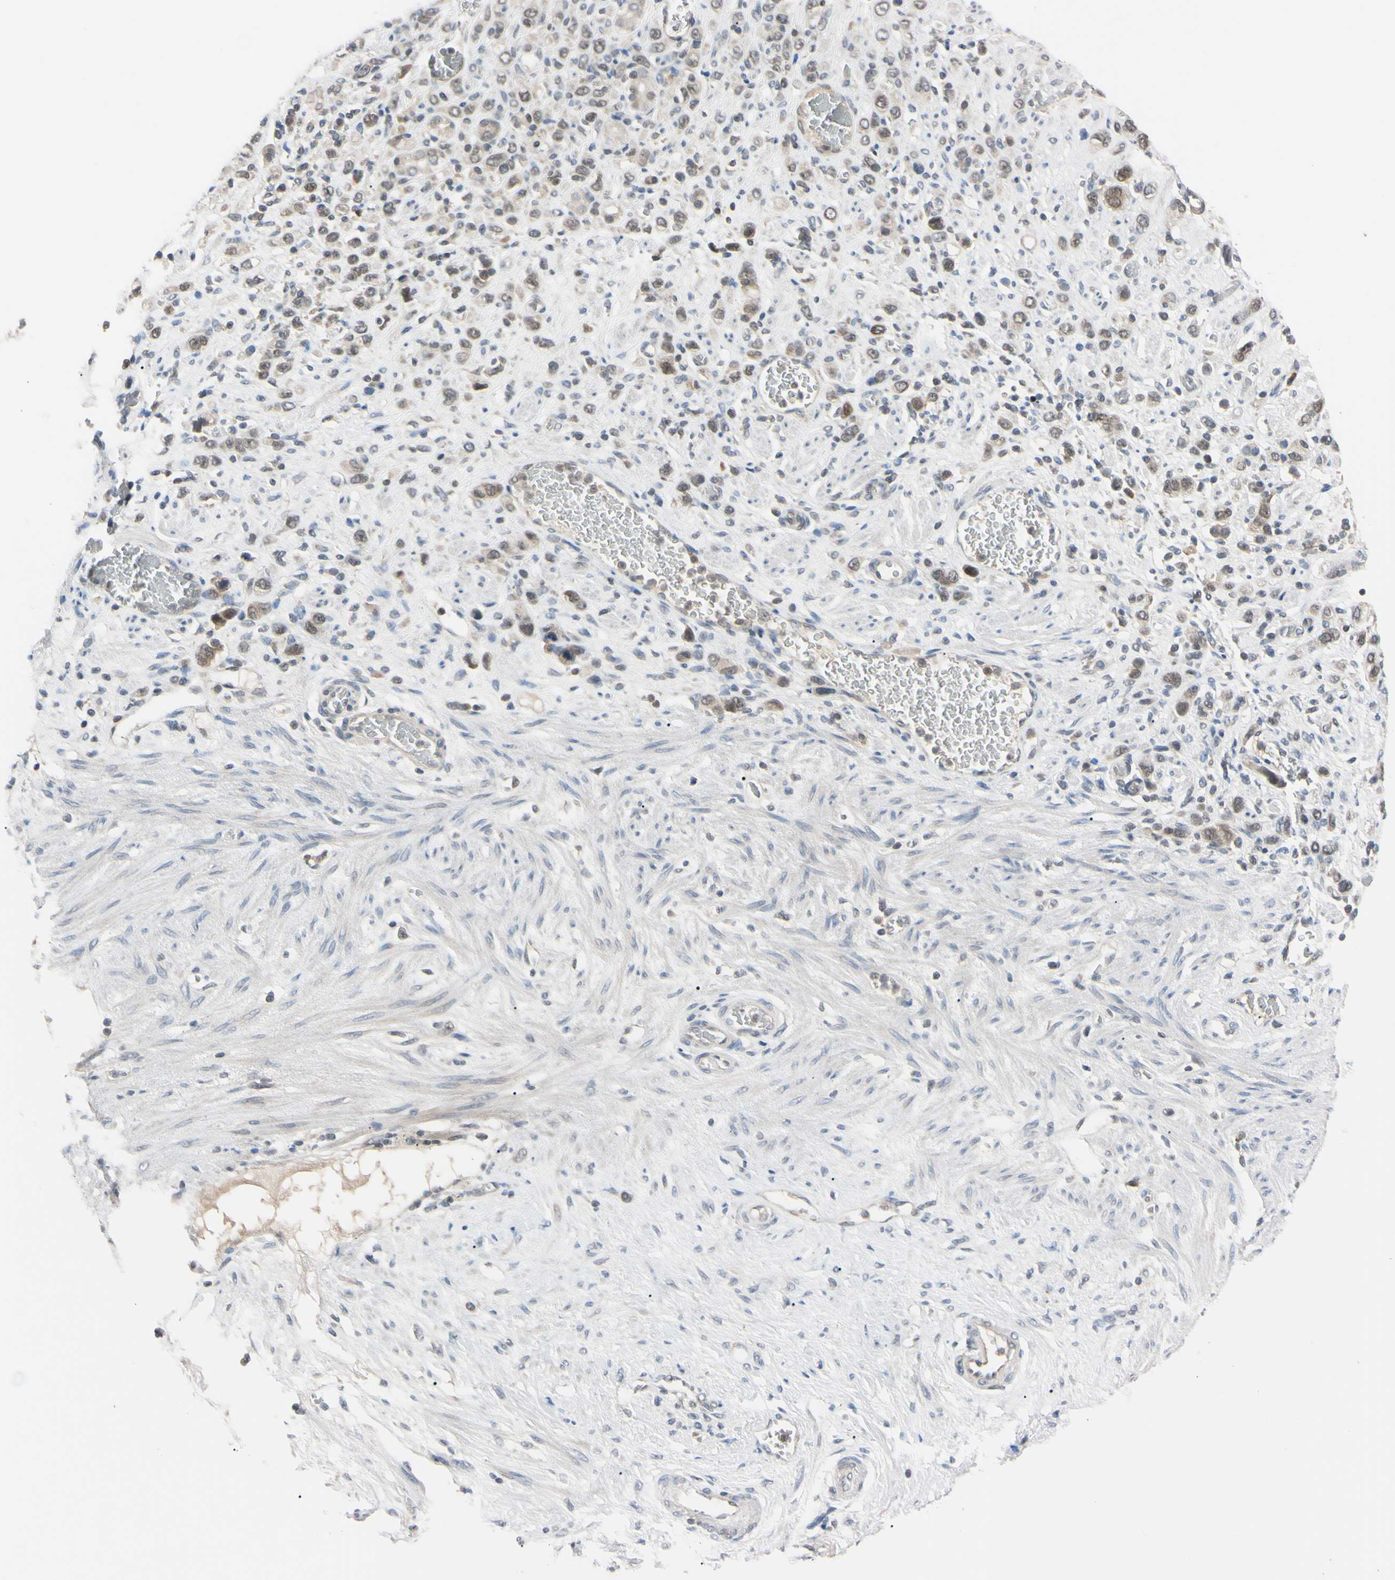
{"staining": {"intensity": "weak", "quantity": ">75%", "location": "cytoplasmic/membranous"}, "tissue": "stomach cancer", "cell_type": "Tumor cells", "image_type": "cancer", "snomed": [{"axis": "morphology", "description": "Adenocarcinoma, NOS"}, {"axis": "morphology", "description": "Adenocarcinoma, High grade"}, {"axis": "topography", "description": "Stomach, upper"}, {"axis": "topography", "description": "Stomach, lower"}], "caption": "Human stomach cancer (adenocarcinoma (high-grade)) stained with a brown dye reveals weak cytoplasmic/membranous positive expression in about >75% of tumor cells.", "gene": "UBE2I", "patient": {"sex": "female", "age": 65}}